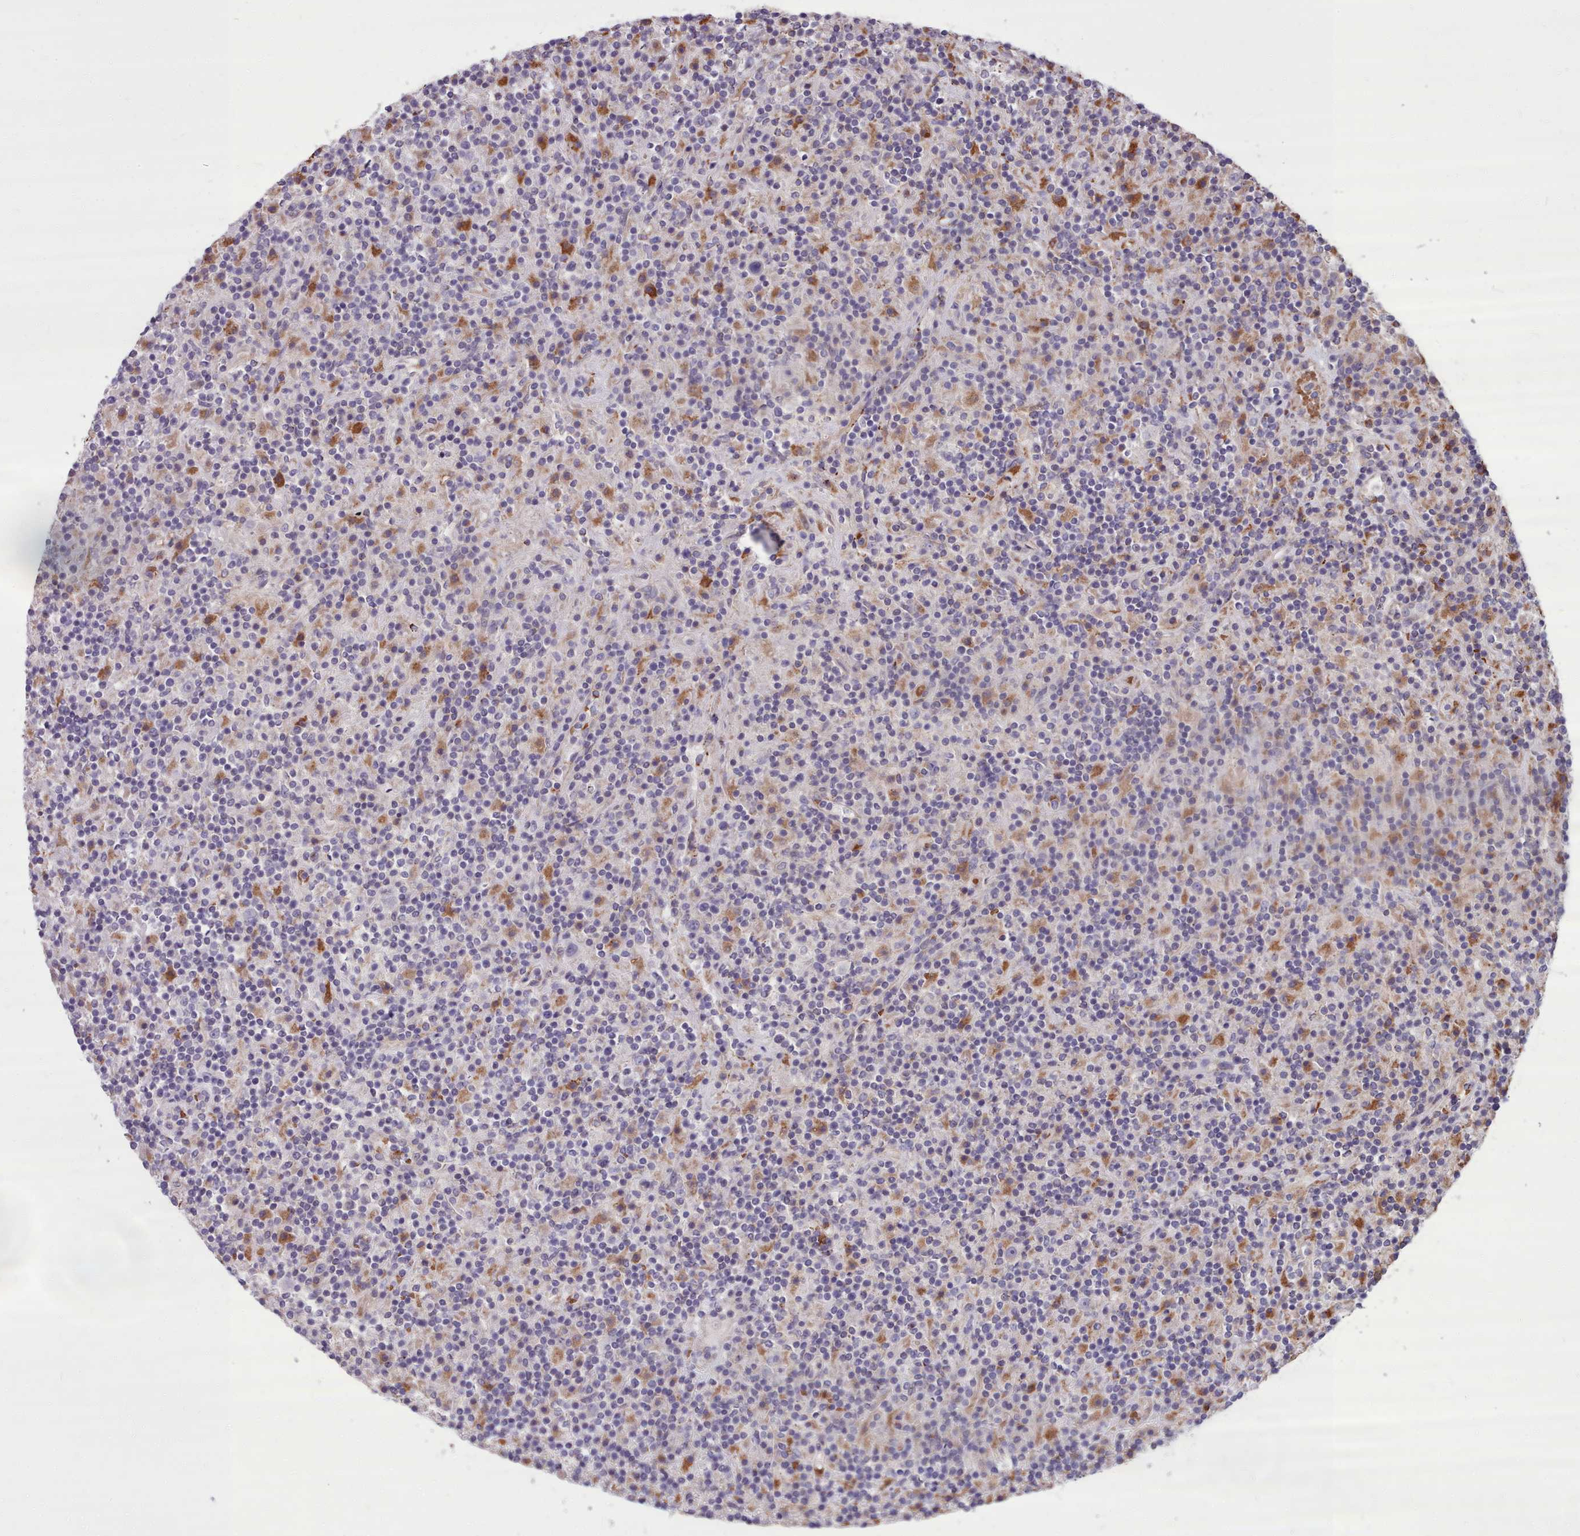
{"staining": {"intensity": "negative", "quantity": "none", "location": "none"}, "tissue": "lymphoma", "cell_type": "Tumor cells", "image_type": "cancer", "snomed": [{"axis": "morphology", "description": "Hodgkin's disease, NOS"}, {"axis": "topography", "description": "Lymph node"}], "caption": "This histopathology image is of lymphoma stained with IHC to label a protein in brown with the nuclei are counter-stained blue. There is no staining in tumor cells.", "gene": "PACSIN3", "patient": {"sex": "male", "age": 70}}